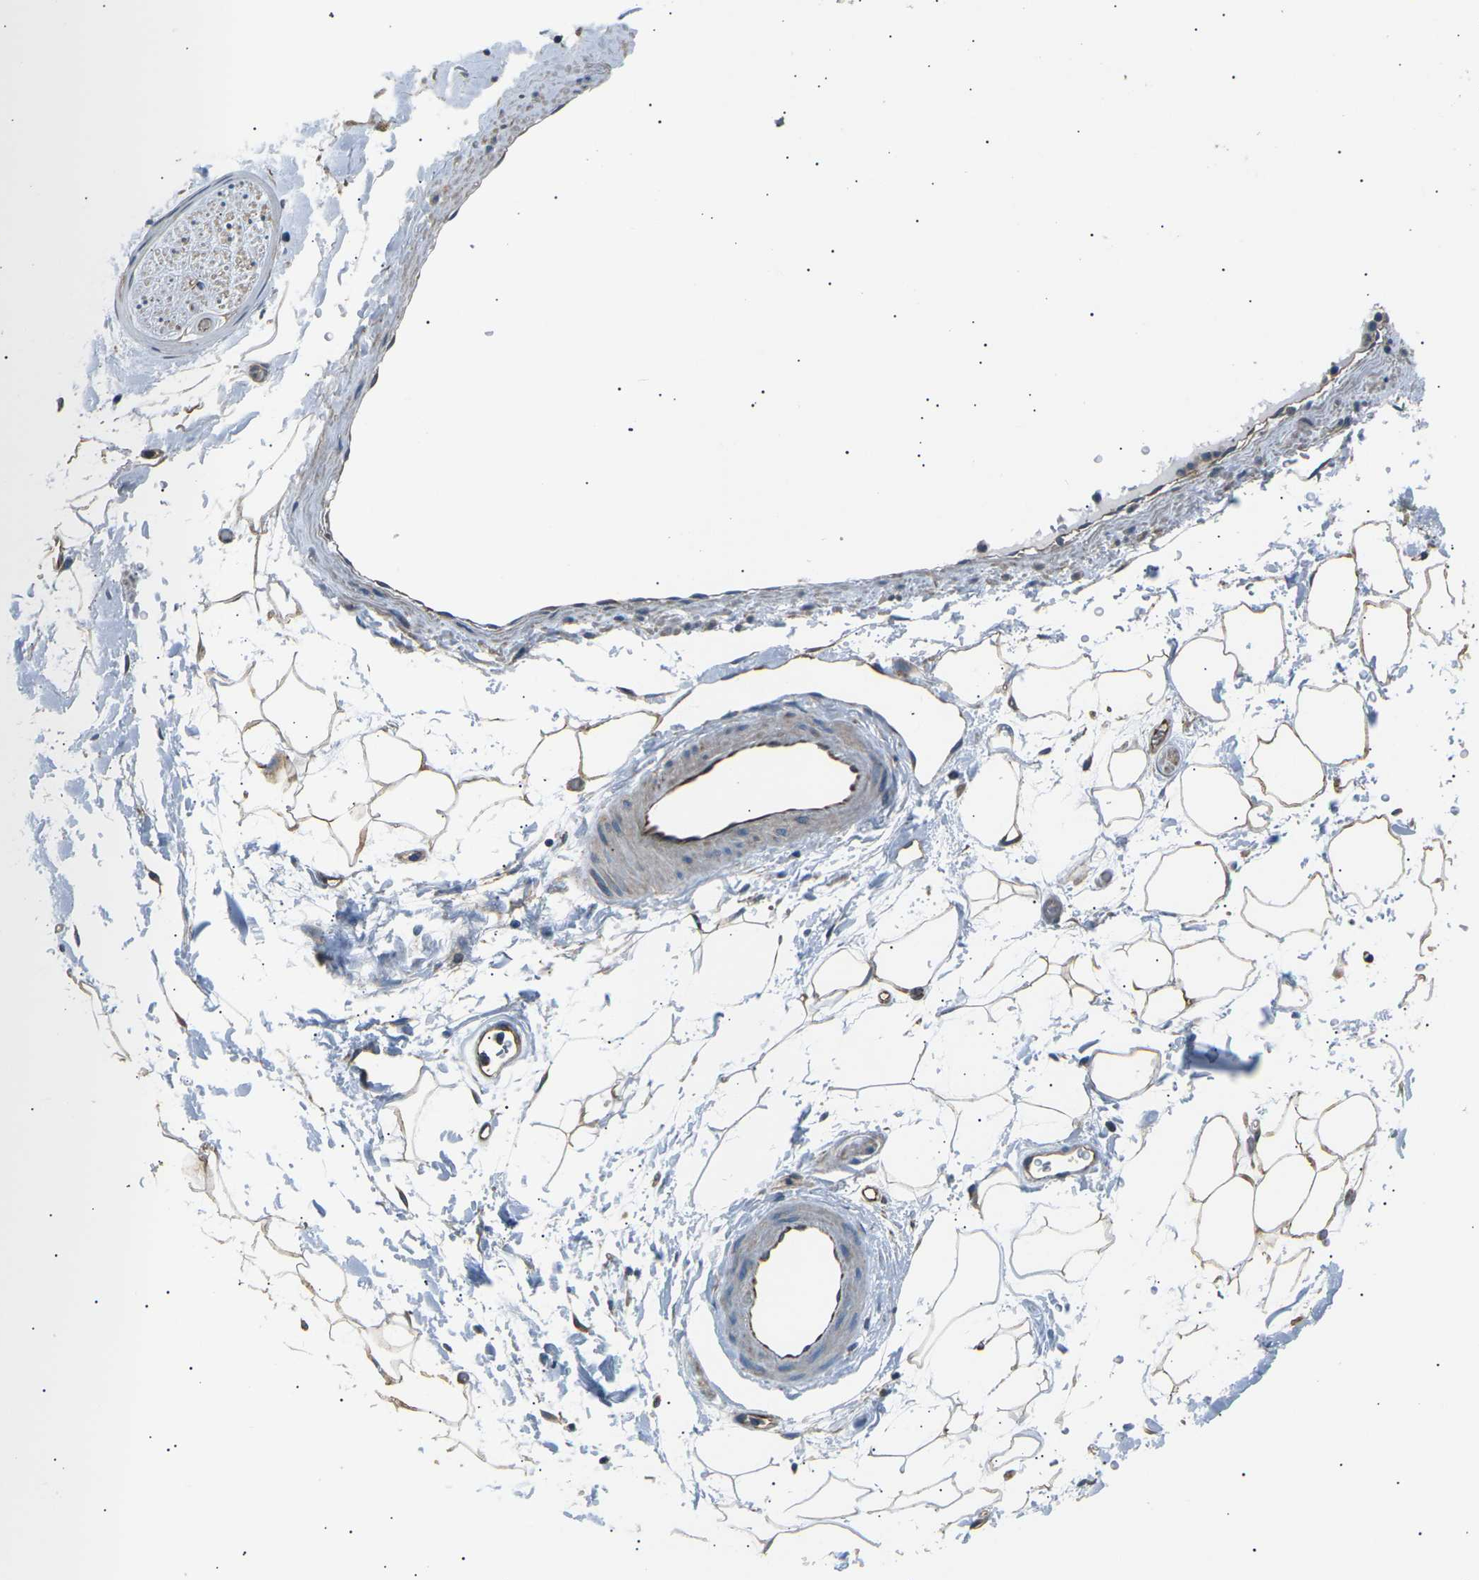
{"staining": {"intensity": "weak", "quantity": ">75%", "location": "cytoplasmic/membranous"}, "tissue": "adipose tissue", "cell_type": "Adipocytes", "image_type": "normal", "snomed": [{"axis": "morphology", "description": "Normal tissue, NOS"}, {"axis": "topography", "description": "Soft tissue"}], "caption": "Immunohistochemistry staining of normal adipose tissue, which shows low levels of weak cytoplasmic/membranous staining in approximately >75% of adipocytes indicating weak cytoplasmic/membranous protein staining. The staining was performed using DAB (3,3'-diaminobenzidine) (brown) for protein detection and nuclei were counterstained in hematoxylin (blue).", "gene": "SLK", "patient": {"sex": "male", "age": 72}}